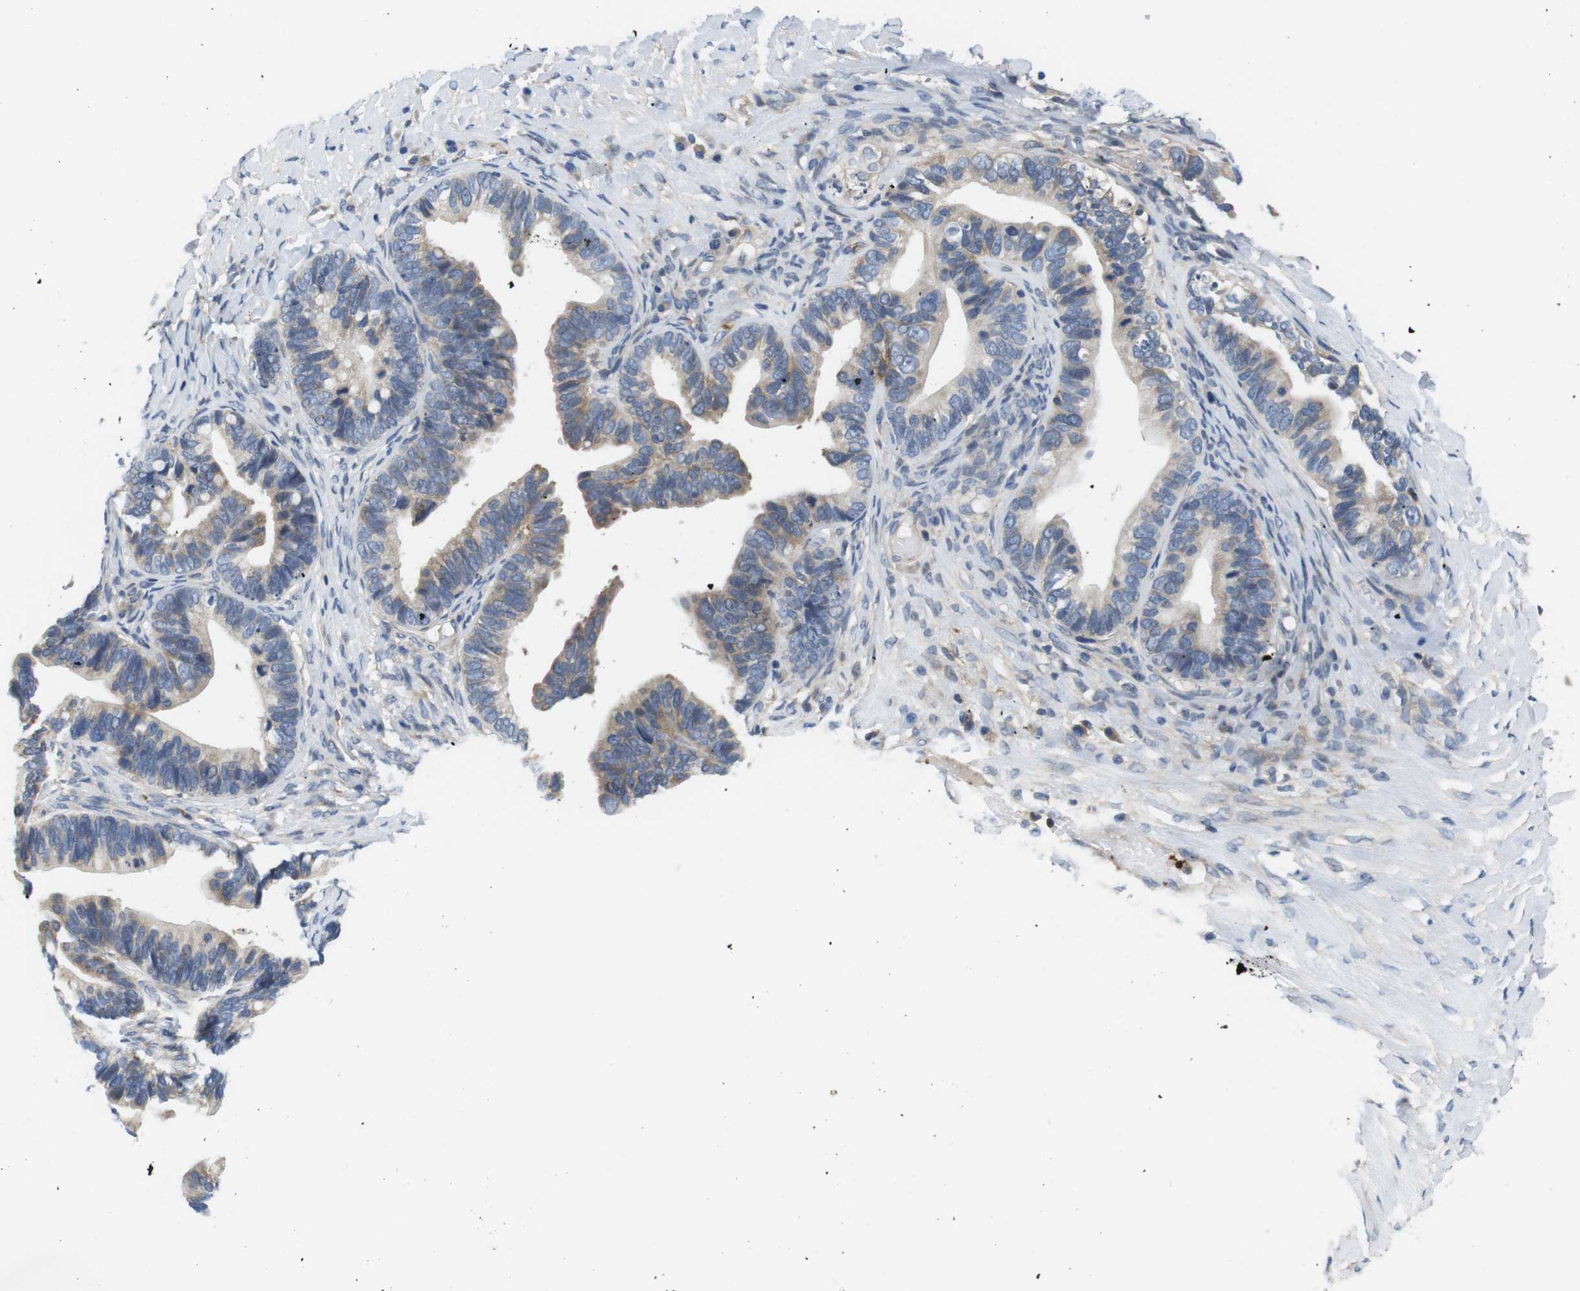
{"staining": {"intensity": "weak", "quantity": ">75%", "location": "cytoplasmic/membranous"}, "tissue": "ovarian cancer", "cell_type": "Tumor cells", "image_type": "cancer", "snomed": [{"axis": "morphology", "description": "Cystadenocarcinoma, serous, NOS"}, {"axis": "topography", "description": "Ovary"}], "caption": "A high-resolution photomicrograph shows IHC staining of ovarian serous cystadenocarcinoma, which exhibits weak cytoplasmic/membranous expression in approximately >75% of tumor cells.", "gene": "HERPUD2", "patient": {"sex": "female", "age": 56}}